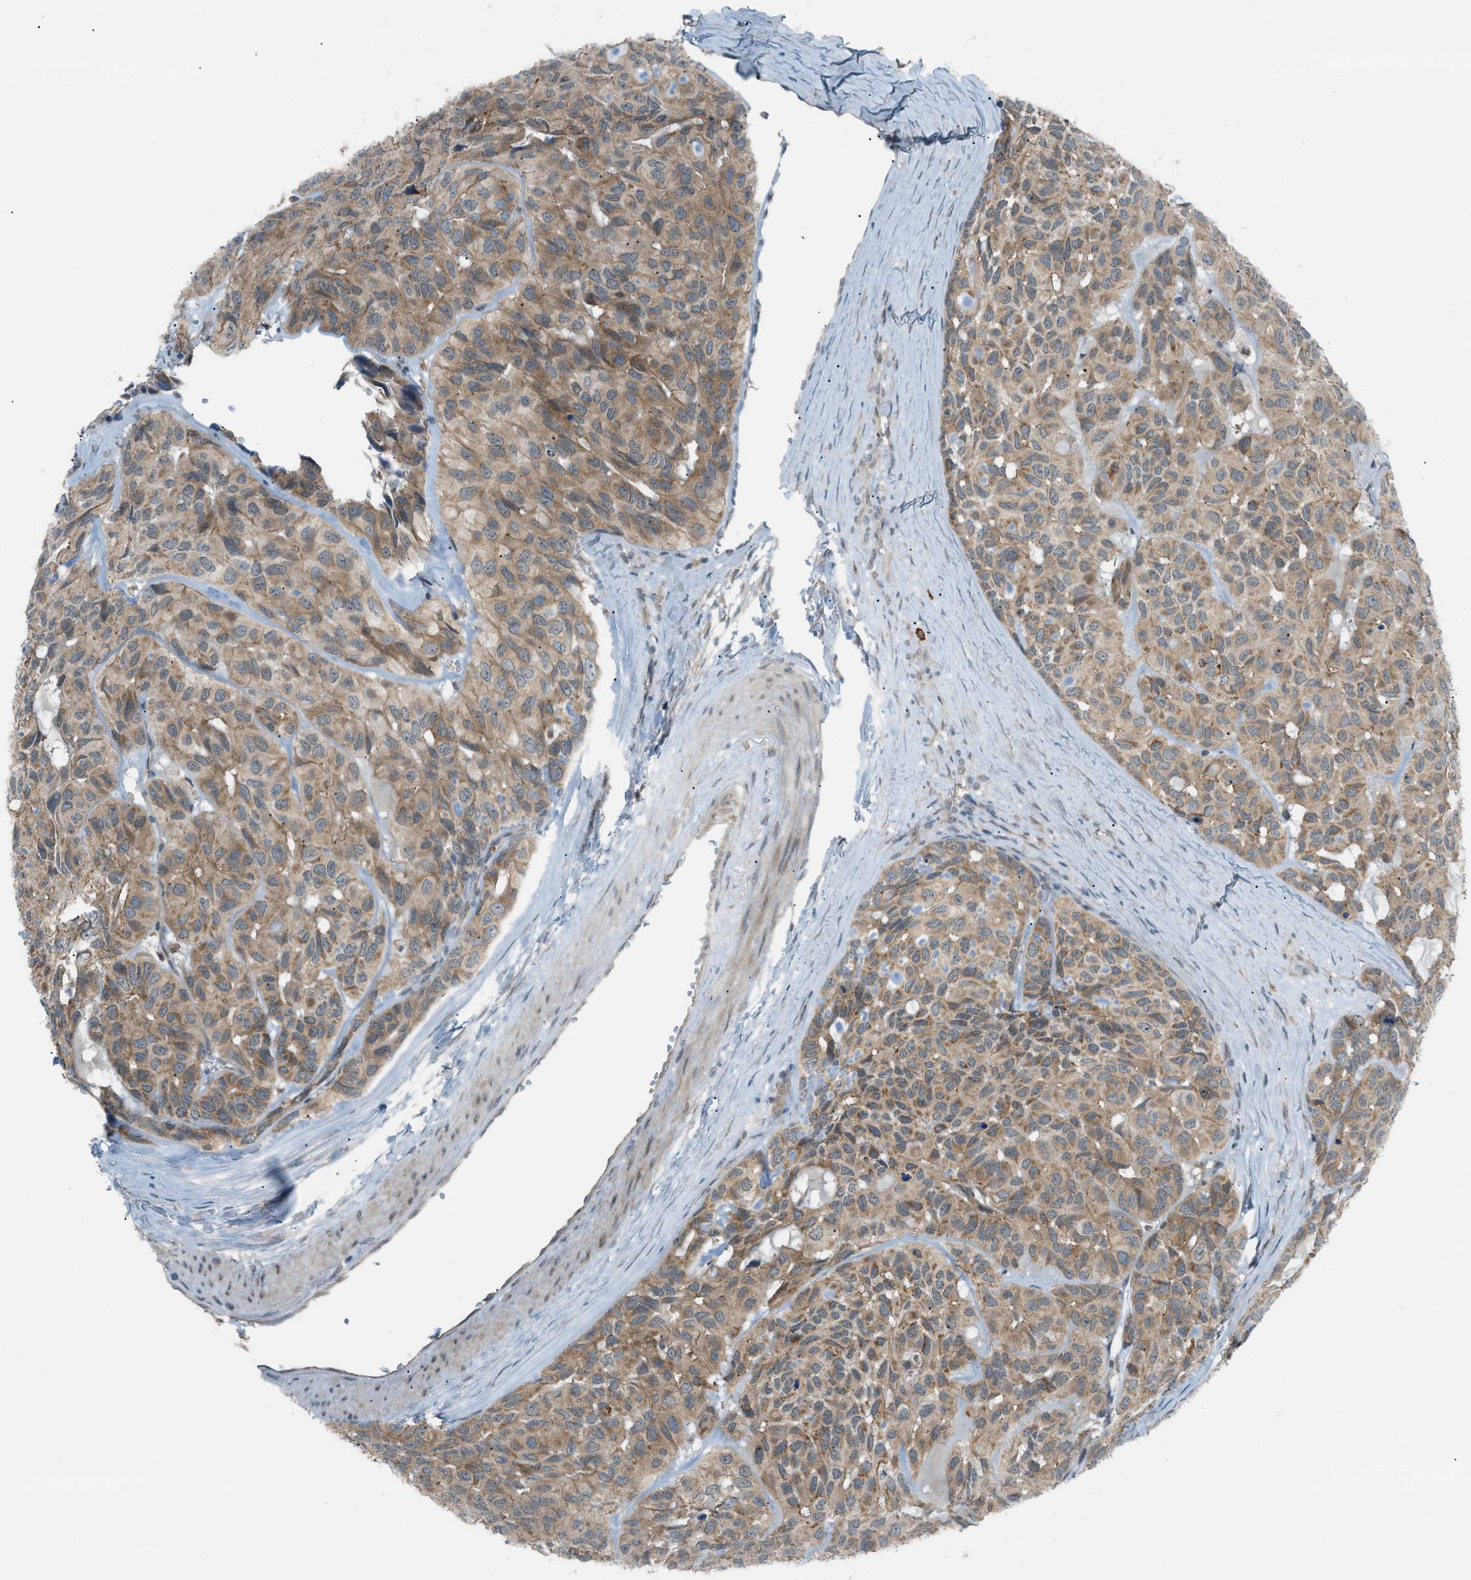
{"staining": {"intensity": "moderate", "quantity": ">75%", "location": "cytoplasmic/membranous"}, "tissue": "head and neck cancer", "cell_type": "Tumor cells", "image_type": "cancer", "snomed": [{"axis": "morphology", "description": "Adenocarcinoma, NOS"}, {"axis": "topography", "description": "Salivary gland, NOS"}, {"axis": "topography", "description": "Head-Neck"}], "caption": "Head and neck cancer (adenocarcinoma) tissue displays moderate cytoplasmic/membranous expression in approximately >75% of tumor cells, visualized by immunohistochemistry.", "gene": "DYRK1A", "patient": {"sex": "female", "age": 76}}